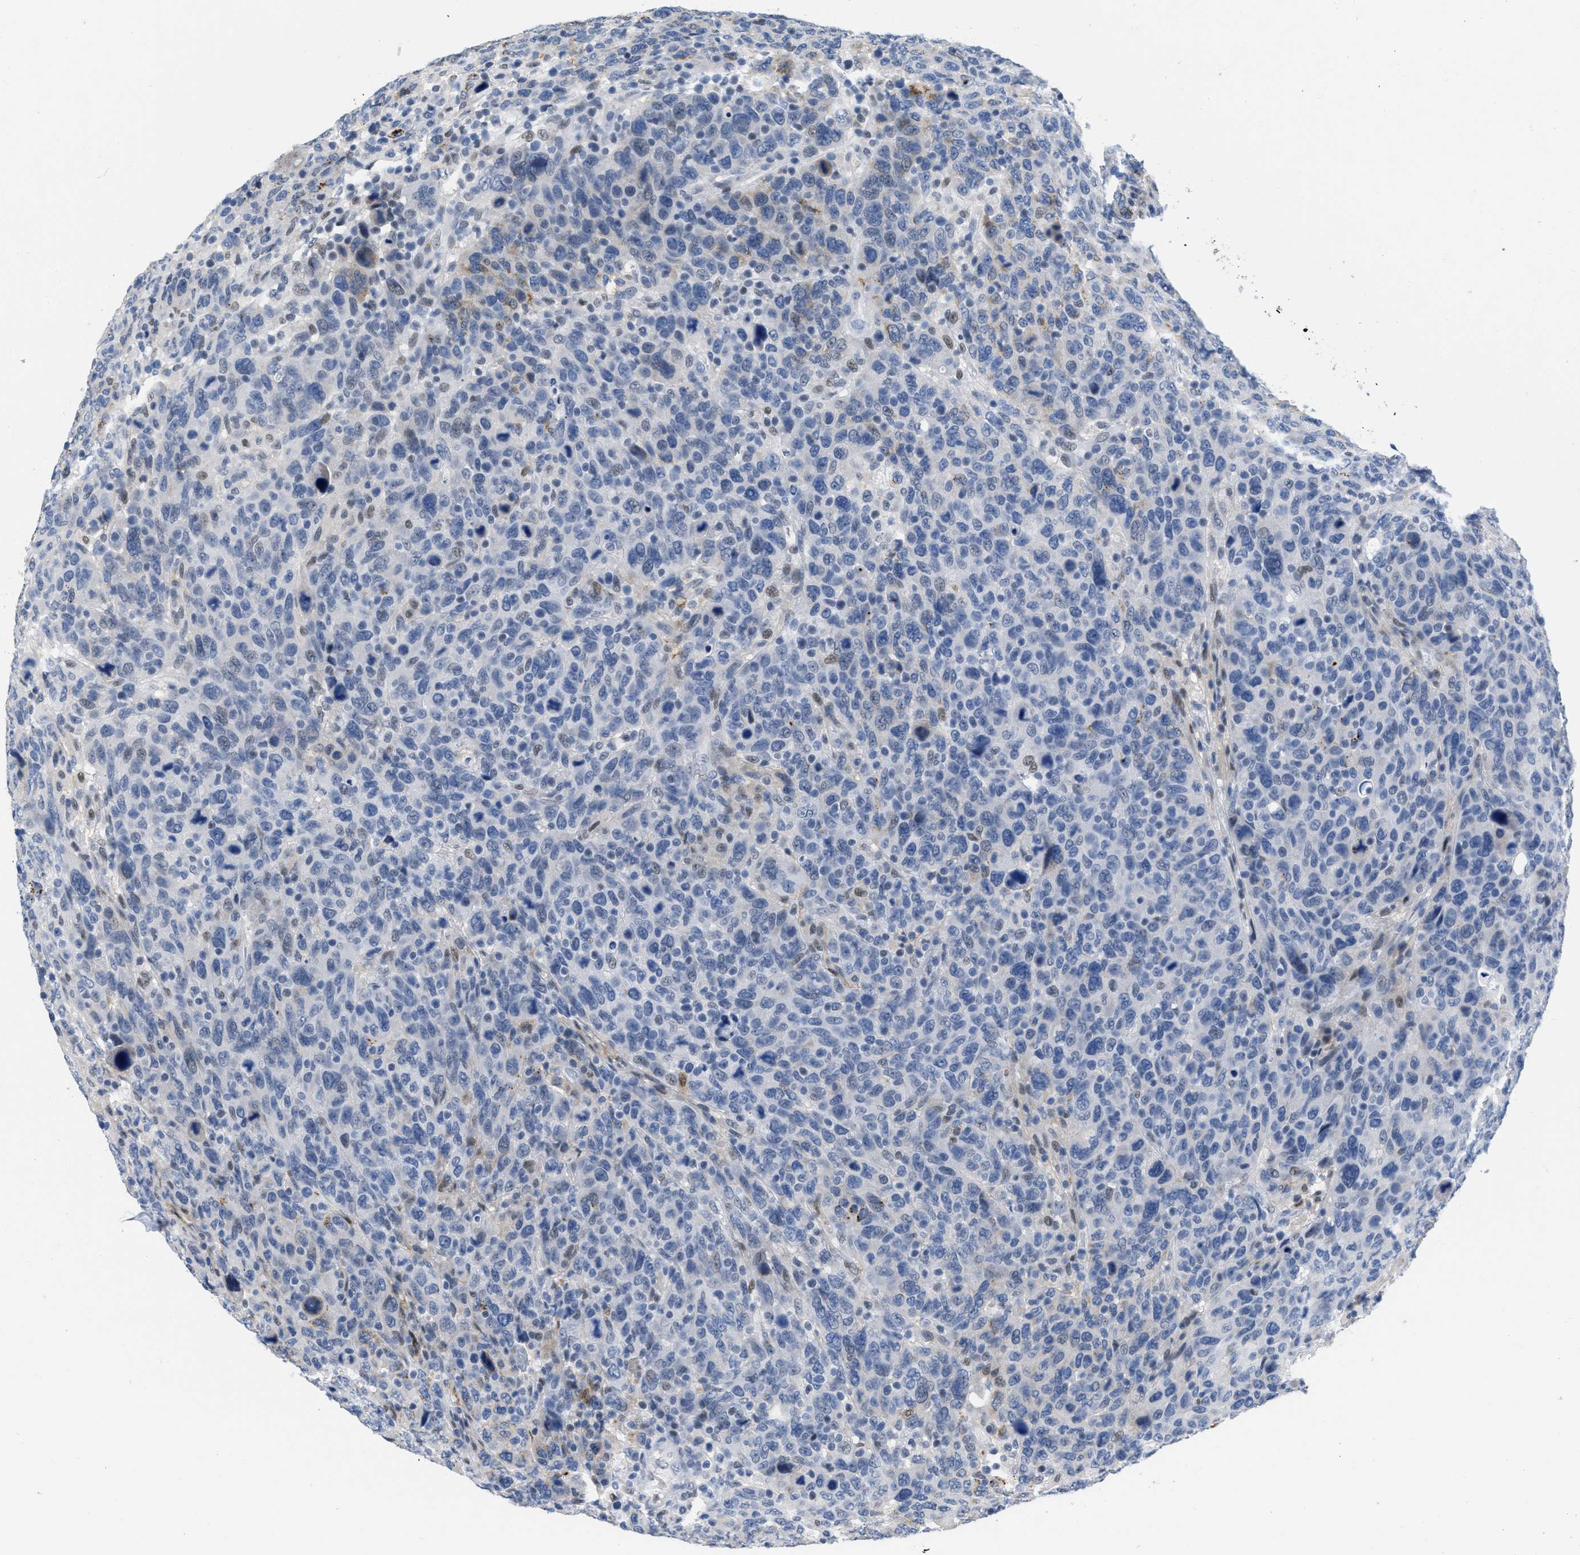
{"staining": {"intensity": "negative", "quantity": "none", "location": "none"}, "tissue": "breast cancer", "cell_type": "Tumor cells", "image_type": "cancer", "snomed": [{"axis": "morphology", "description": "Duct carcinoma"}, {"axis": "topography", "description": "Breast"}], "caption": "Tumor cells are negative for protein expression in human breast cancer.", "gene": "BOLL", "patient": {"sex": "female", "age": 37}}